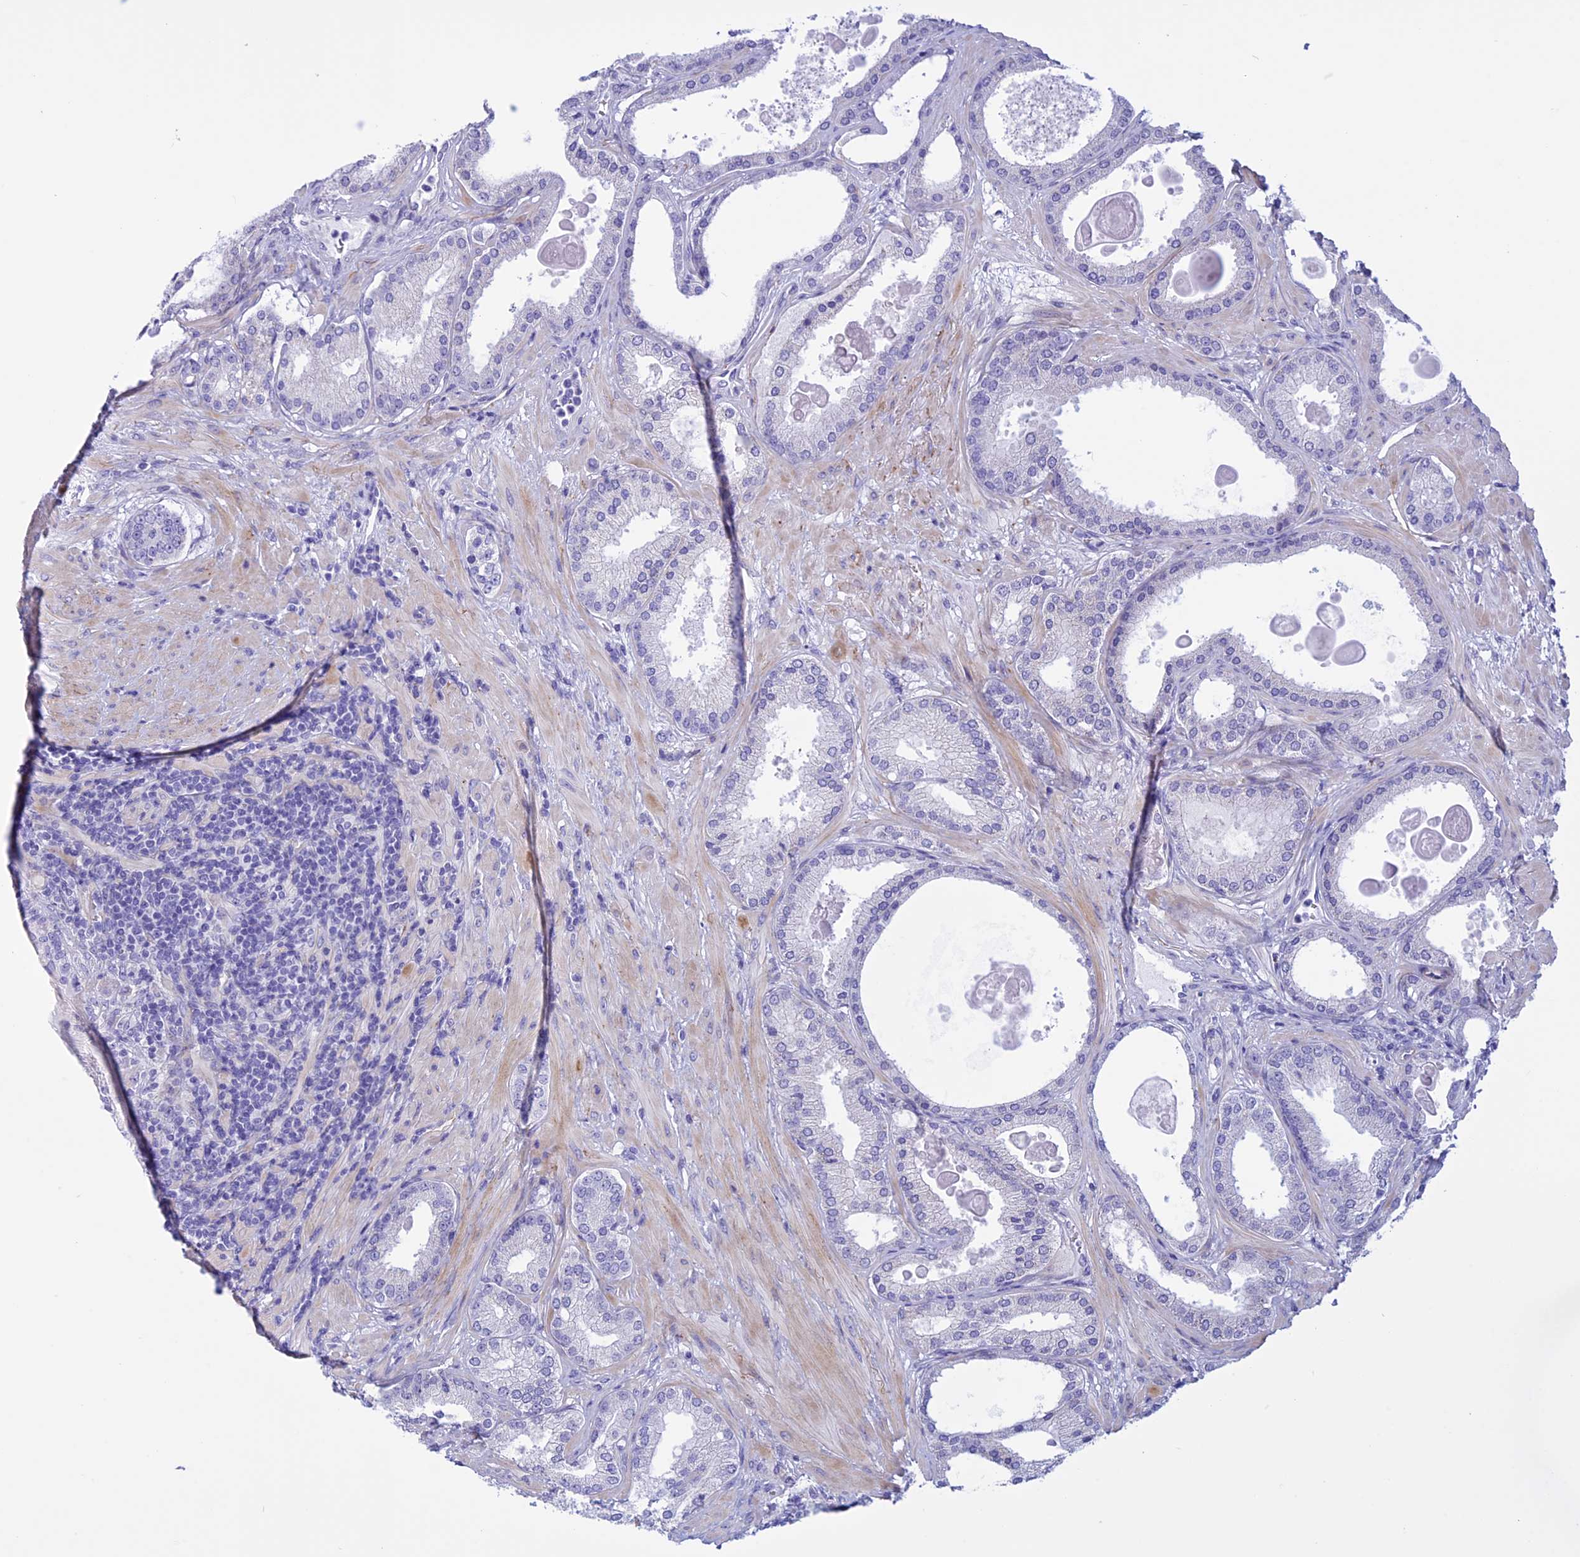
{"staining": {"intensity": "negative", "quantity": "none", "location": "none"}, "tissue": "prostate cancer", "cell_type": "Tumor cells", "image_type": "cancer", "snomed": [{"axis": "morphology", "description": "Adenocarcinoma, Low grade"}, {"axis": "topography", "description": "Prostate"}], "caption": "Immunohistochemistry photomicrograph of neoplastic tissue: human adenocarcinoma (low-grade) (prostate) stained with DAB (3,3'-diaminobenzidine) exhibits no significant protein expression in tumor cells. Nuclei are stained in blue.", "gene": "SPHKAP", "patient": {"sex": "male", "age": 59}}